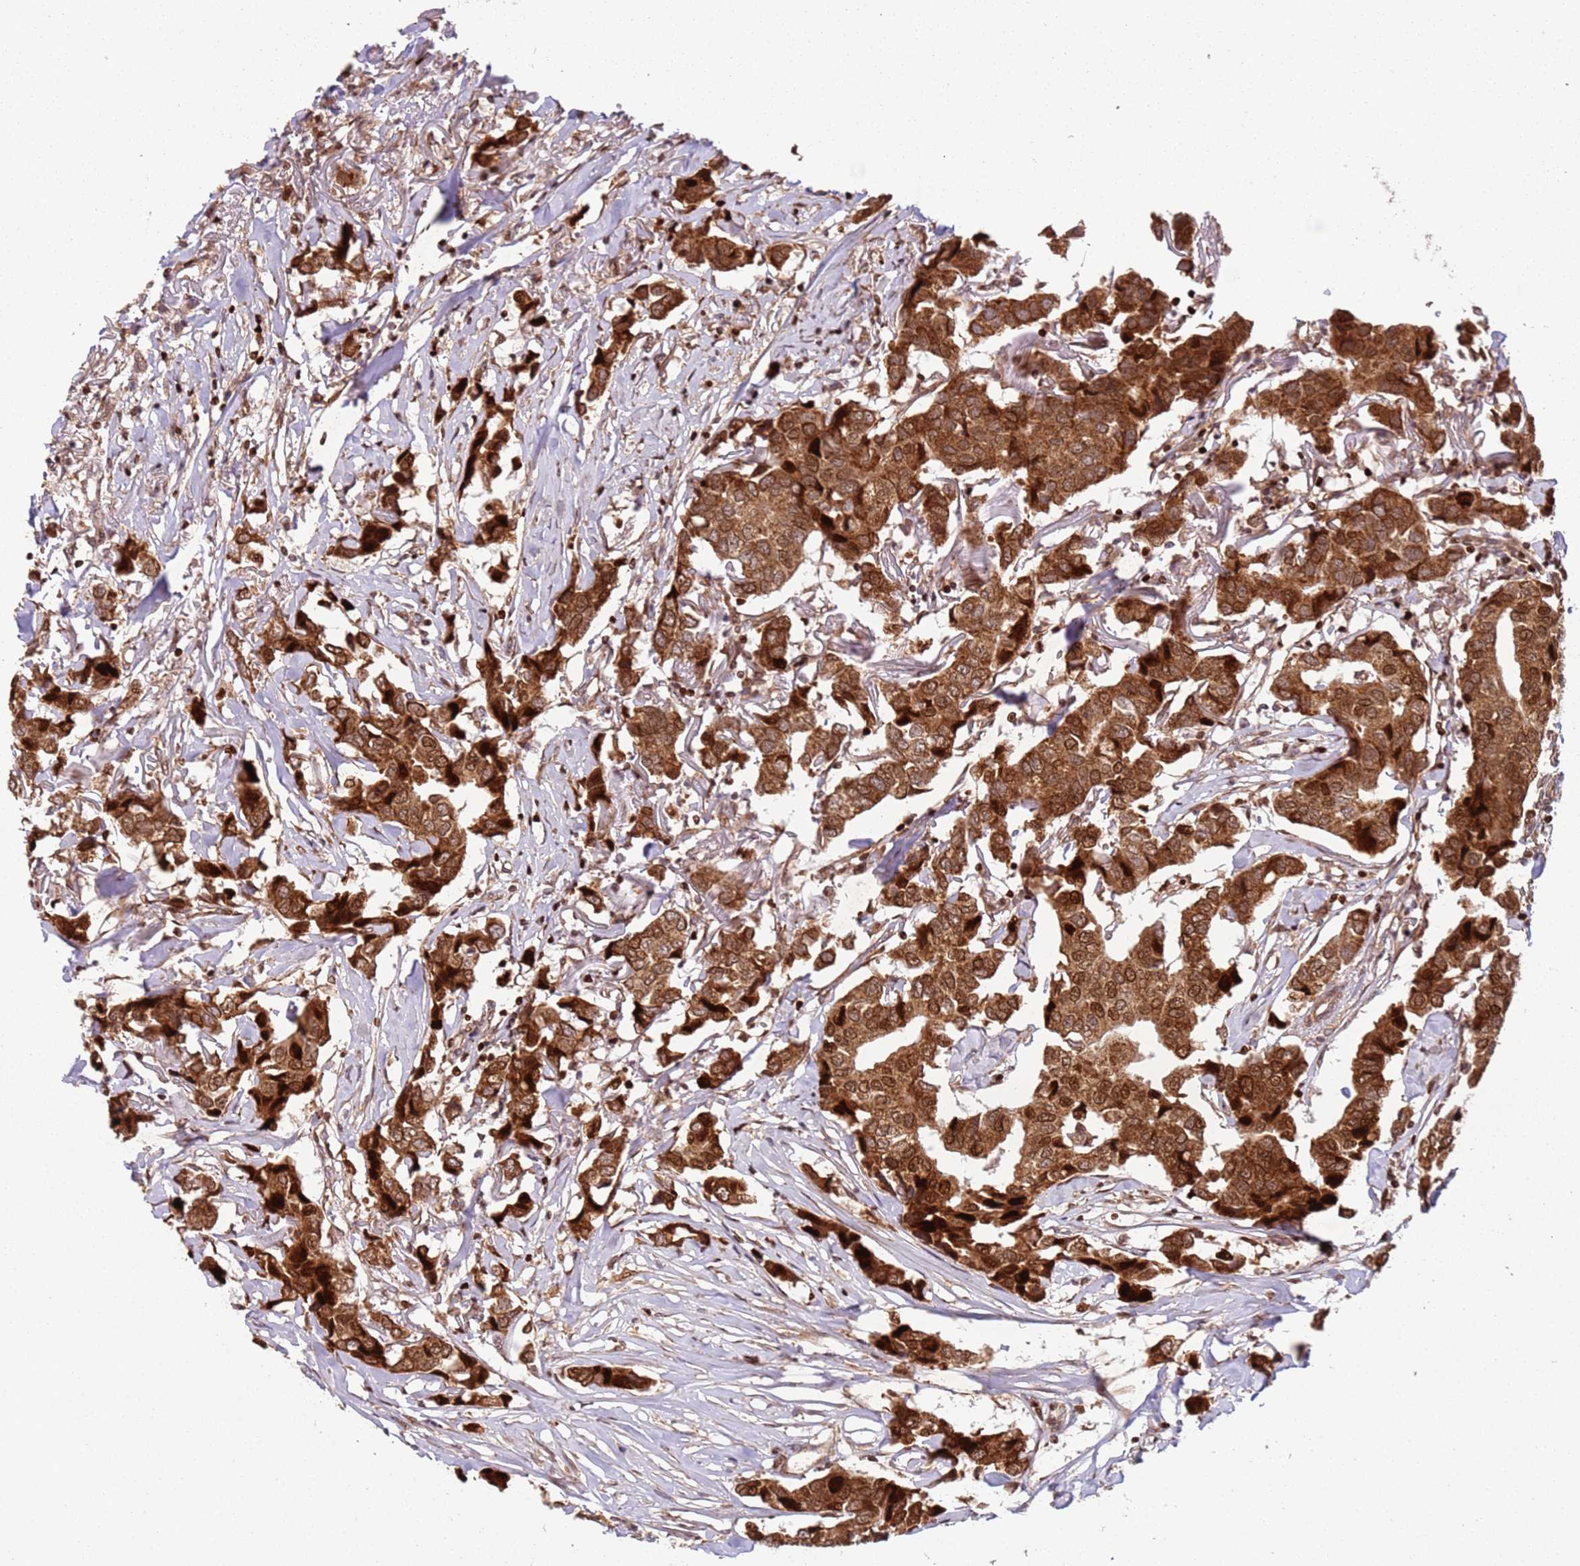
{"staining": {"intensity": "strong", "quantity": ">75%", "location": "cytoplasmic/membranous,nuclear"}, "tissue": "breast cancer", "cell_type": "Tumor cells", "image_type": "cancer", "snomed": [{"axis": "morphology", "description": "Duct carcinoma"}, {"axis": "topography", "description": "Breast"}], "caption": "Strong cytoplasmic/membranous and nuclear positivity for a protein is present in about >75% of tumor cells of breast infiltrating ductal carcinoma using immunohistochemistry.", "gene": "HNRNPLL", "patient": {"sex": "female", "age": 80}}